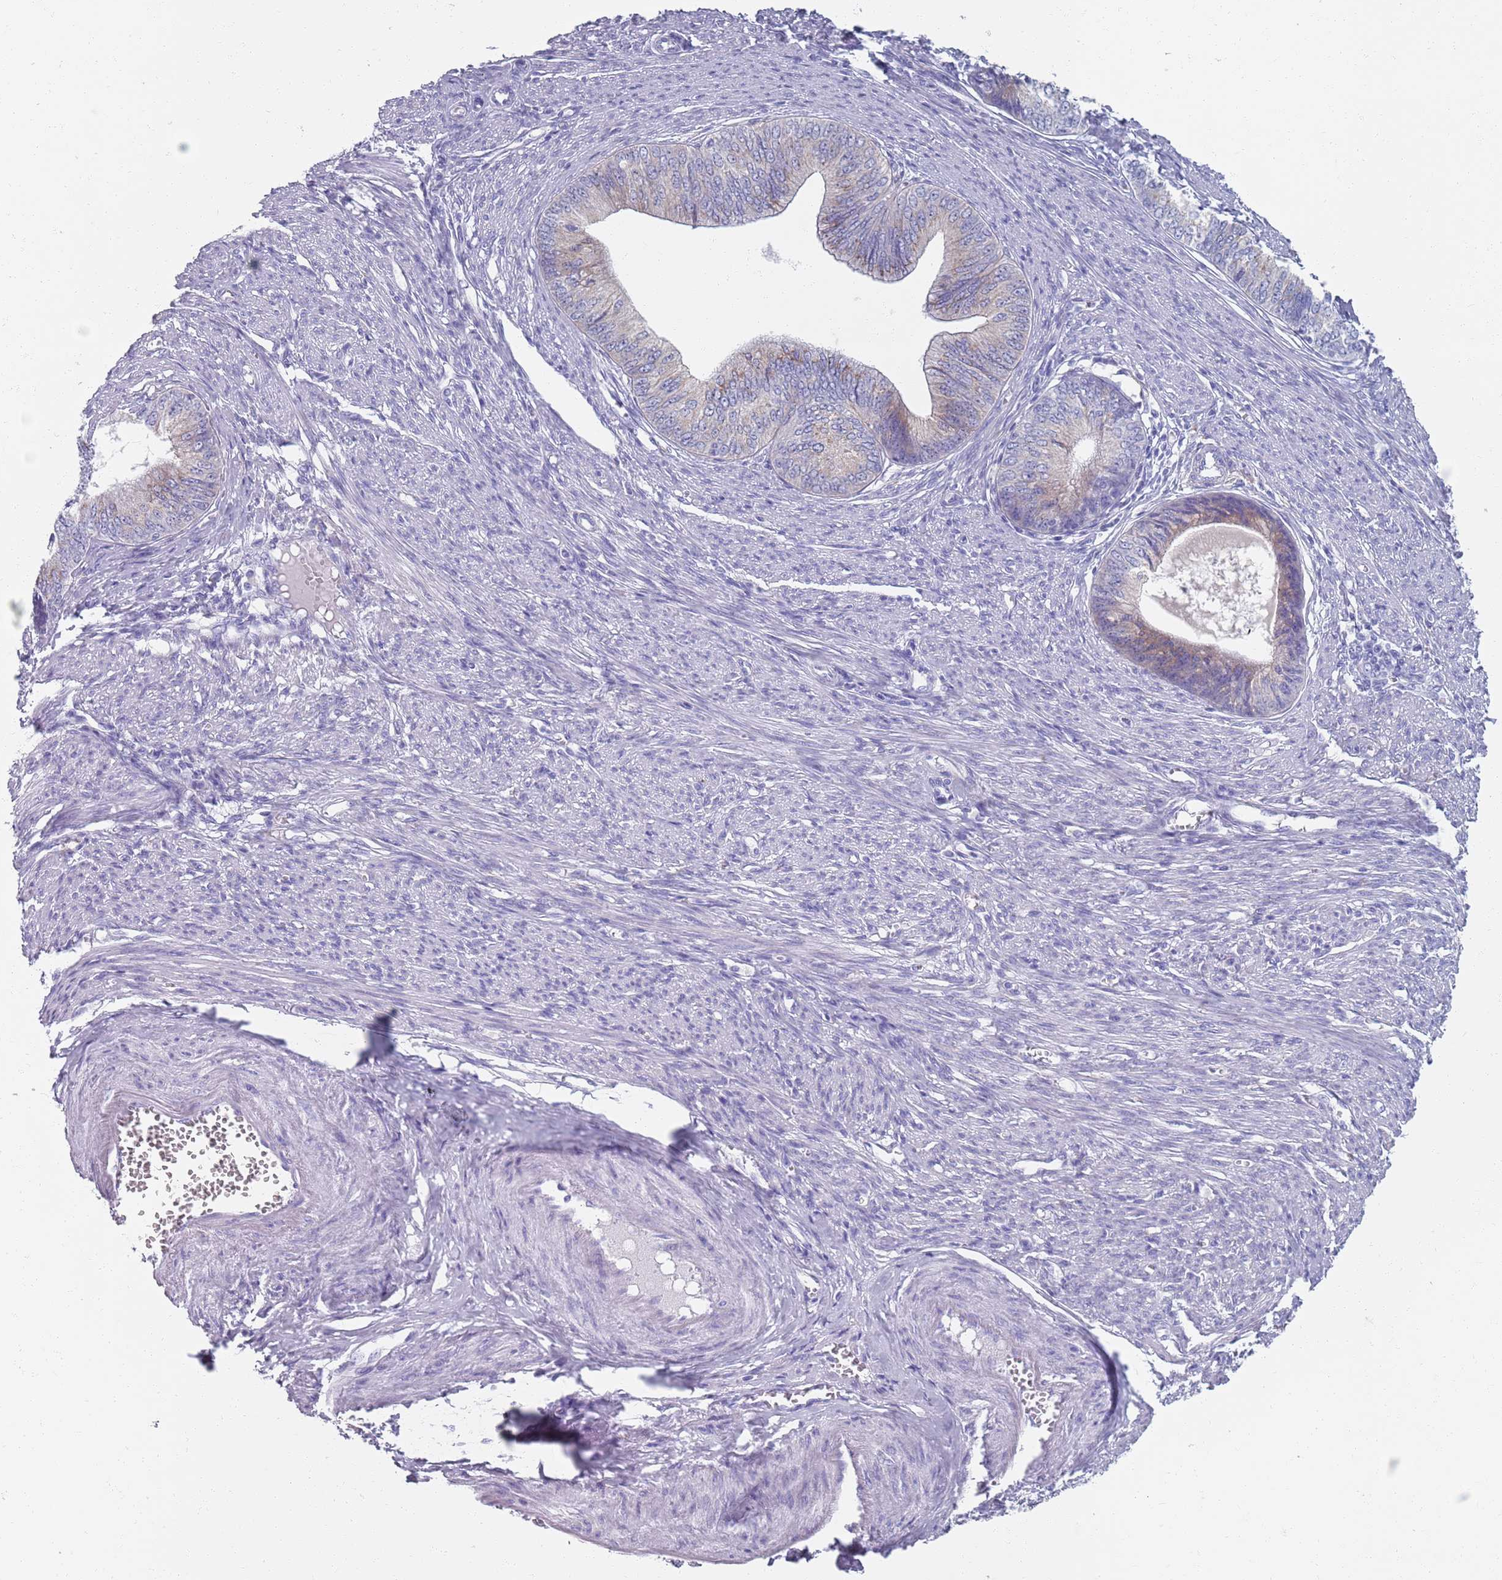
{"staining": {"intensity": "weak", "quantity": "<25%", "location": "cytoplasmic/membranous"}, "tissue": "endometrial cancer", "cell_type": "Tumor cells", "image_type": "cancer", "snomed": [{"axis": "morphology", "description": "Adenocarcinoma, NOS"}, {"axis": "topography", "description": "Endometrium"}], "caption": "The image shows no significant positivity in tumor cells of endometrial cancer (adenocarcinoma).", "gene": "PLOD1", "patient": {"sex": "female", "age": 68}}